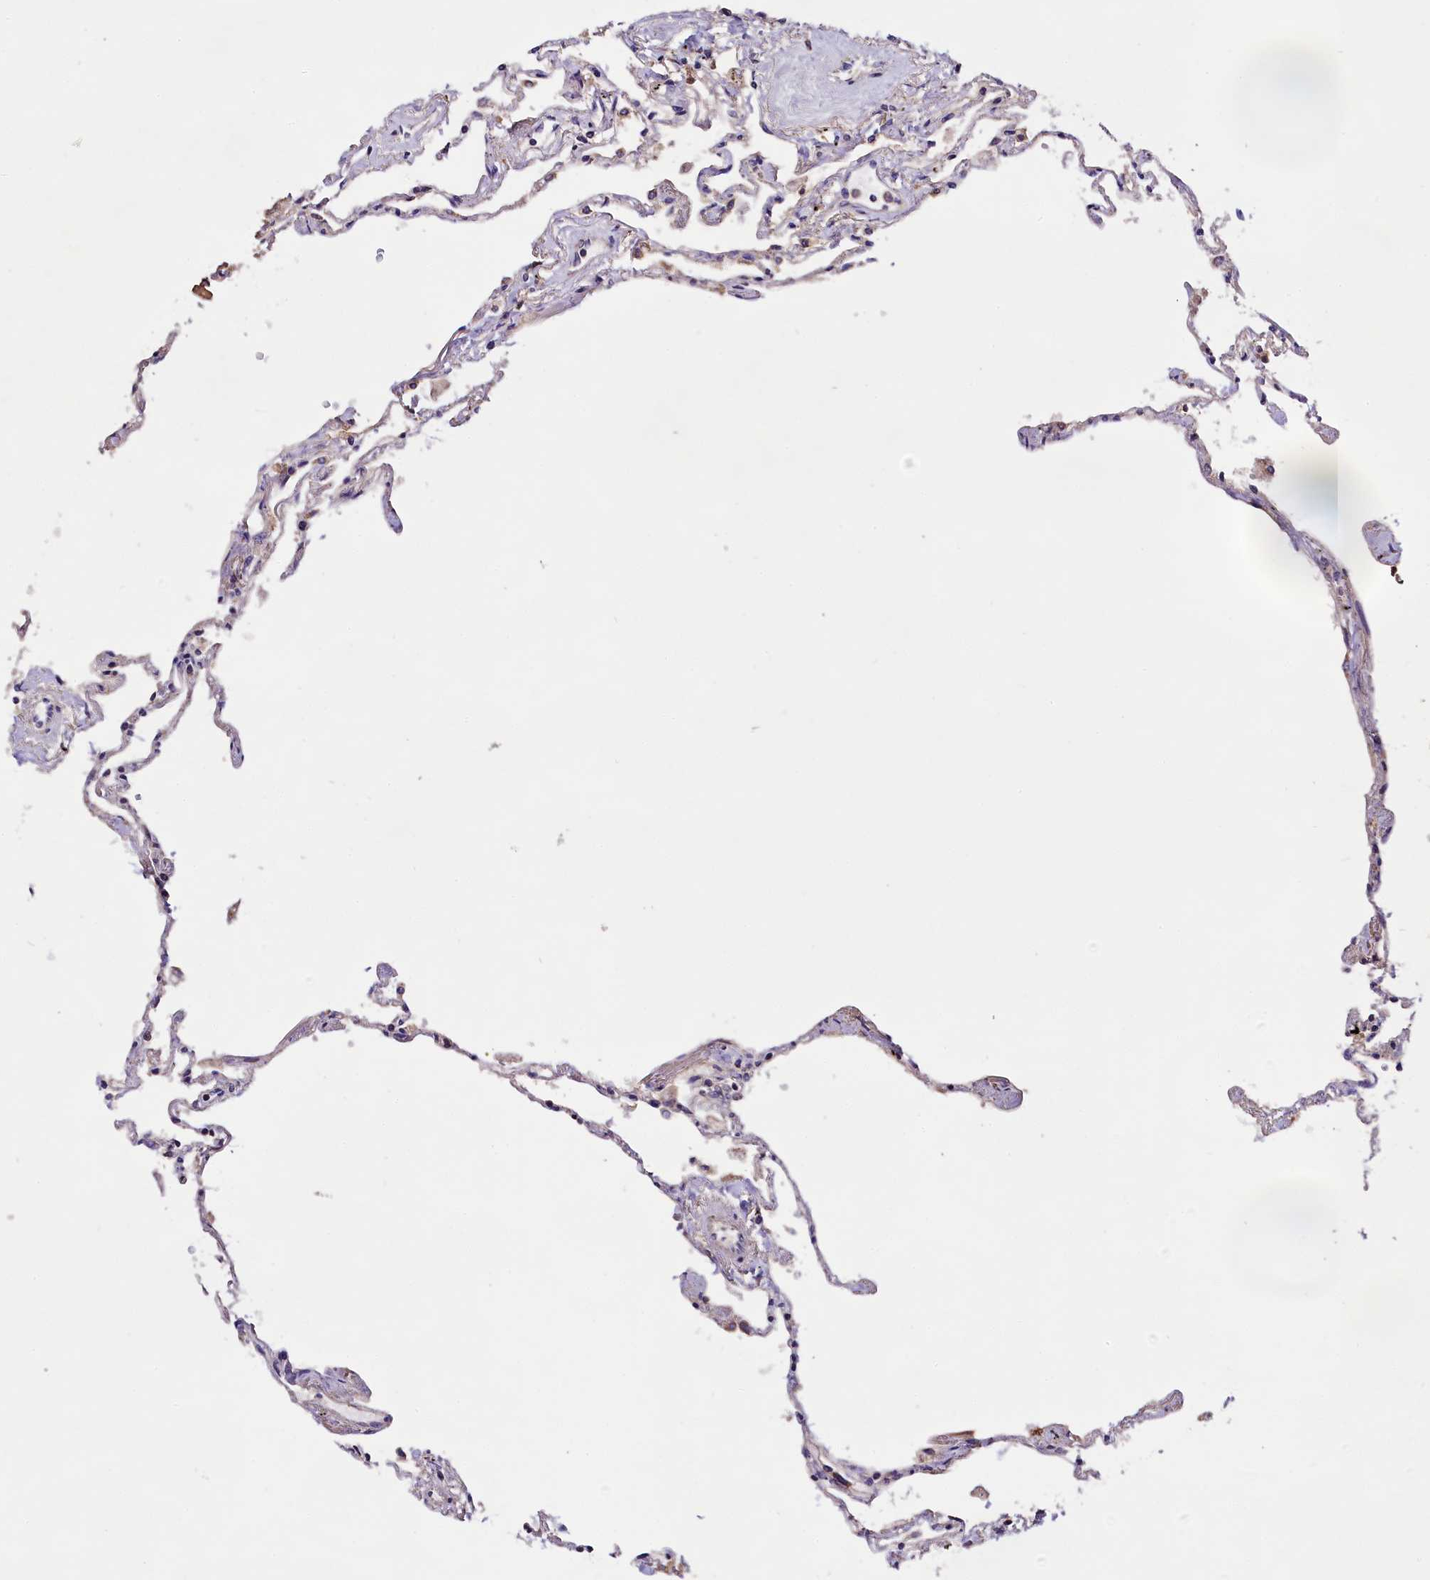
{"staining": {"intensity": "weak", "quantity": "<25%", "location": "cytoplasmic/membranous"}, "tissue": "lung", "cell_type": "Alveolar cells", "image_type": "normal", "snomed": [{"axis": "morphology", "description": "Normal tissue, NOS"}, {"axis": "topography", "description": "Lung"}], "caption": "This photomicrograph is of unremarkable lung stained with IHC to label a protein in brown with the nuclei are counter-stained blue. There is no staining in alveolar cells. Brightfield microscopy of IHC stained with DAB (brown) and hematoxylin (blue), captured at high magnification.", "gene": "DOHH", "patient": {"sex": "female", "age": 67}}